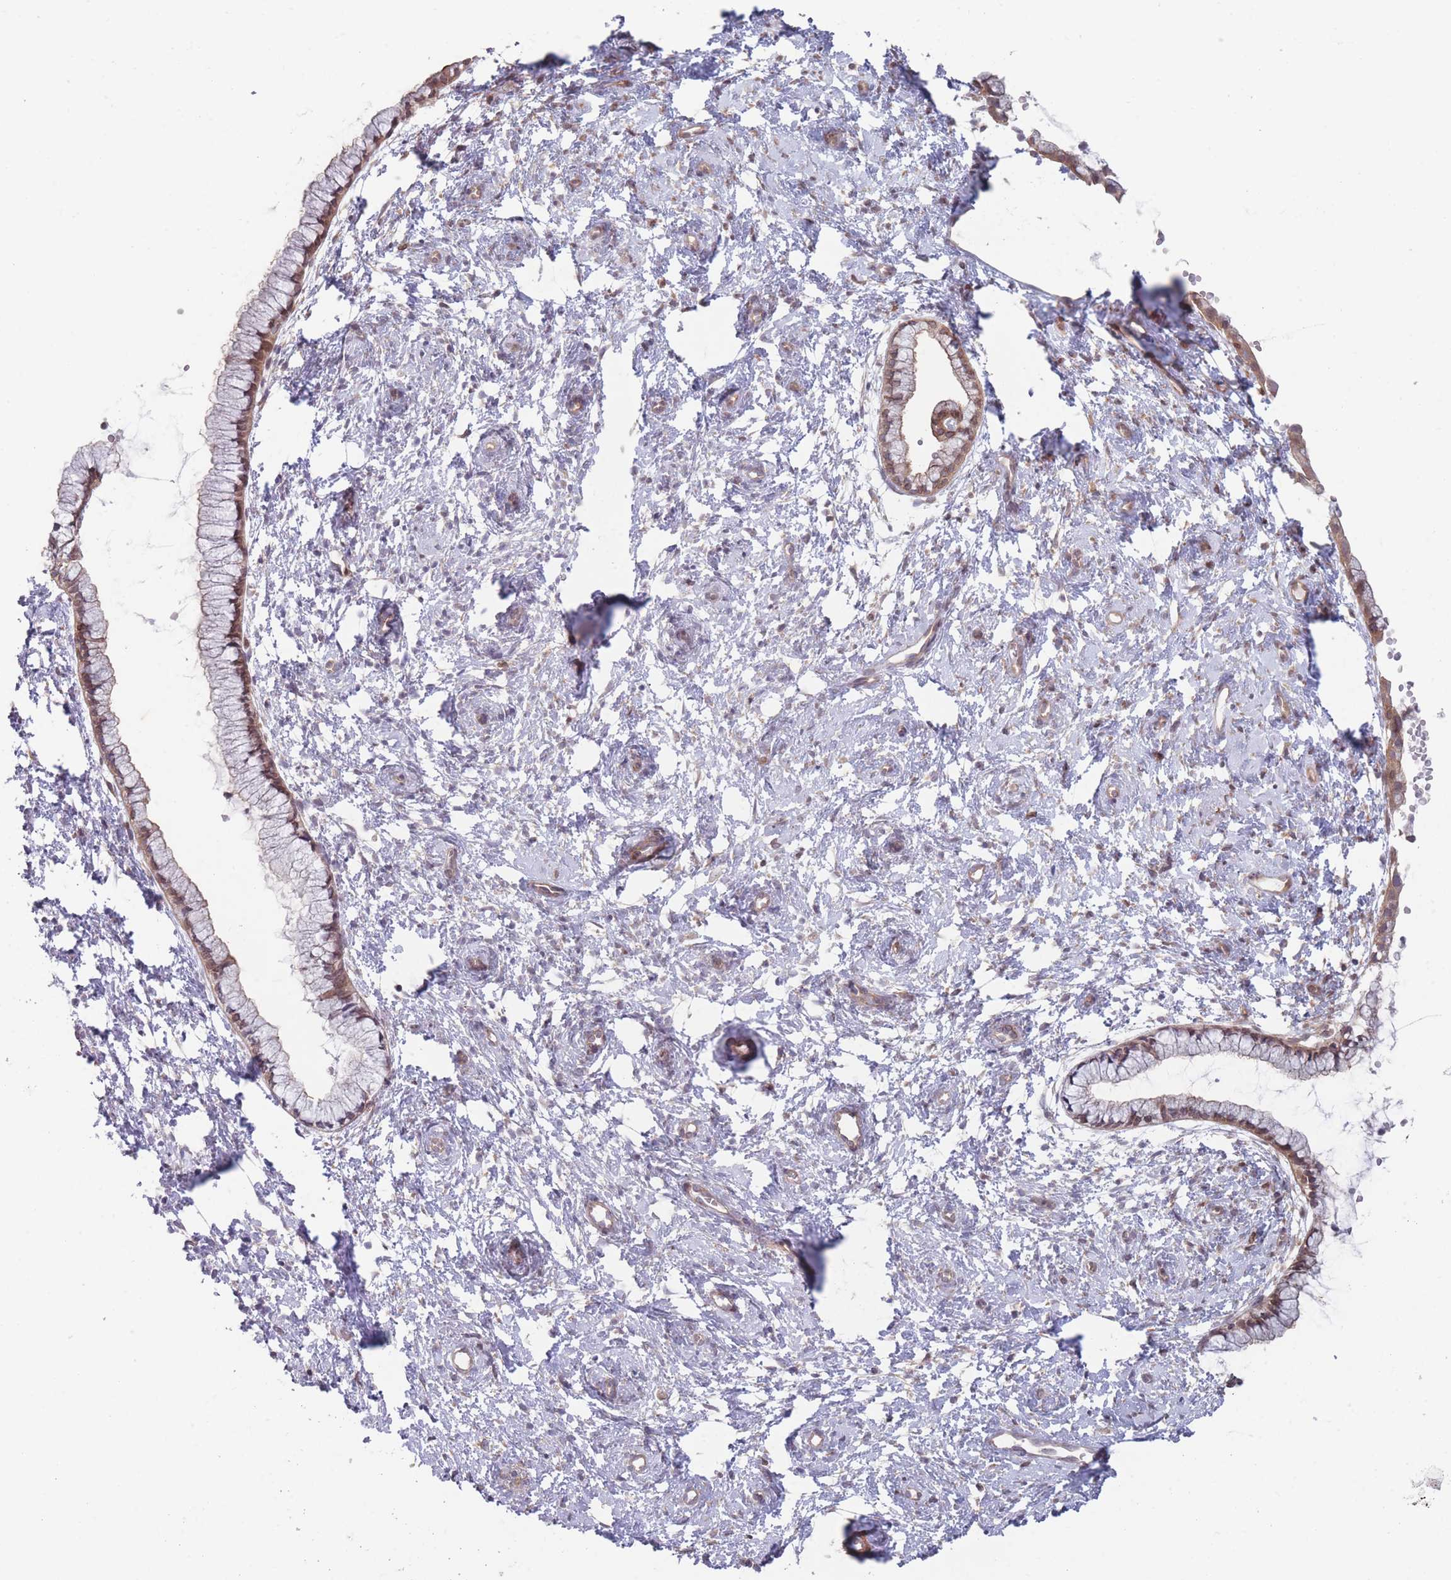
{"staining": {"intensity": "moderate", "quantity": "25%-75%", "location": "cytoplasmic/membranous"}, "tissue": "cervix", "cell_type": "Glandular cells", "image_type": "normal", "snomed": [{"axis": "morphology", "description": "Normal tissue, NOS"}, {"axis": "topography", "description": "Cervix"}], "caption": "Protein staining by immunohistochemistry demonstrates moderate cytoplasmic/membranous positivity in about 25%-75% of glandular cells in normal cervix.", "gene": "VRK2", "patient": {"sex": "female", "age": 57}}